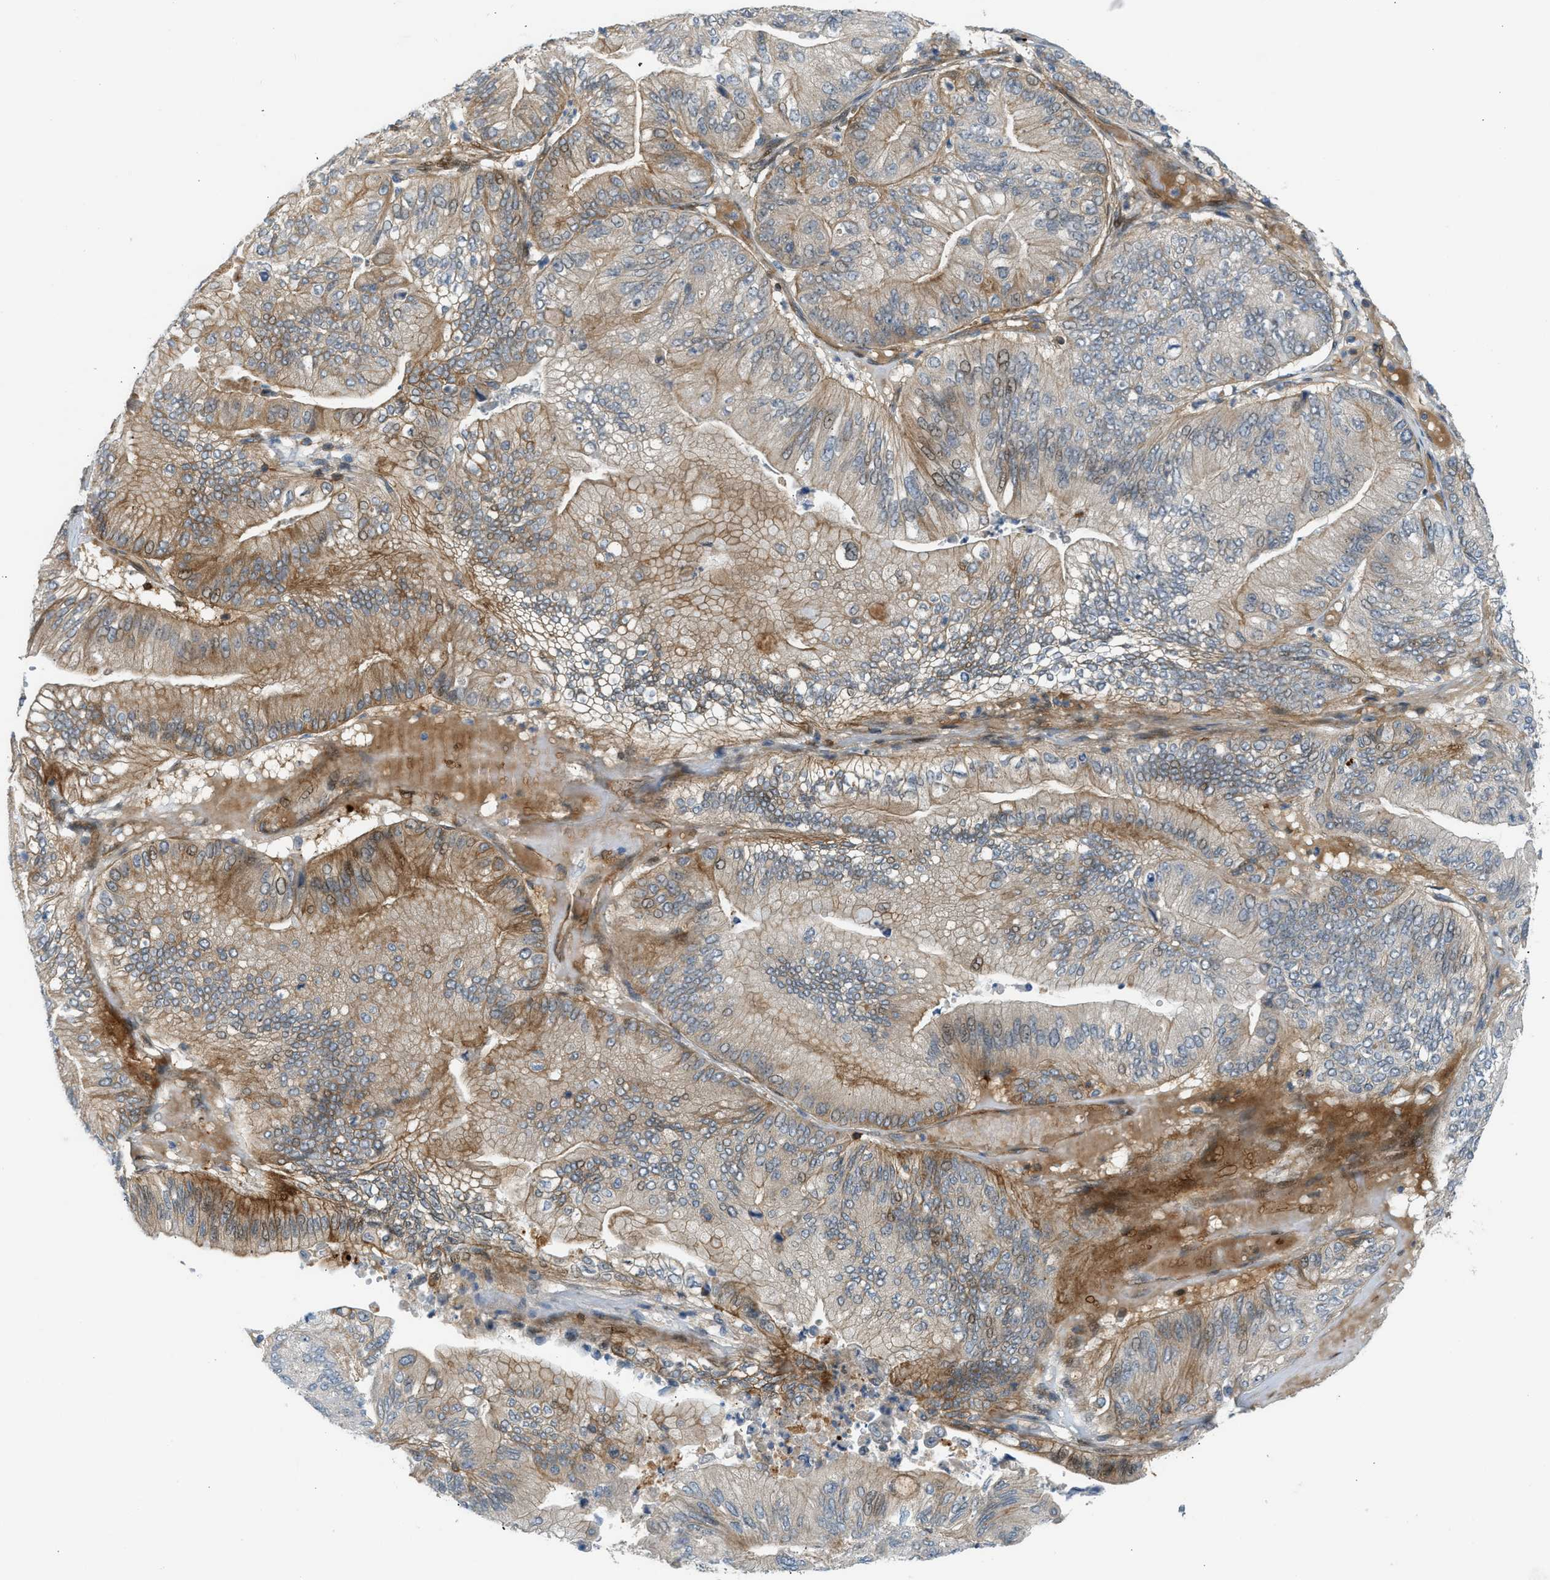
{"staining": {"intensity": "moderate", "quantity": "25%-75%", "location": "cytoplasmic/membranous"}, "tissue": "ovarian cancer", "cell_type": "Tumor cells", "image_type": "cancer", "snomed": [{"axis": "morphology", "description": "Cystadenocarcinoma, mucinous, NOS"}, {"axis": "topography", "description": "Ovary"}], "caption": "Immunohistochemistry (IHC) of ovarian cancer demonstrates medium levels of moderate cytoplasmic/membranous expression in approximately 25%-75% of tumor cells.", "gene": "EDNRA", "patient": {"sex": "female", "age": 61}}